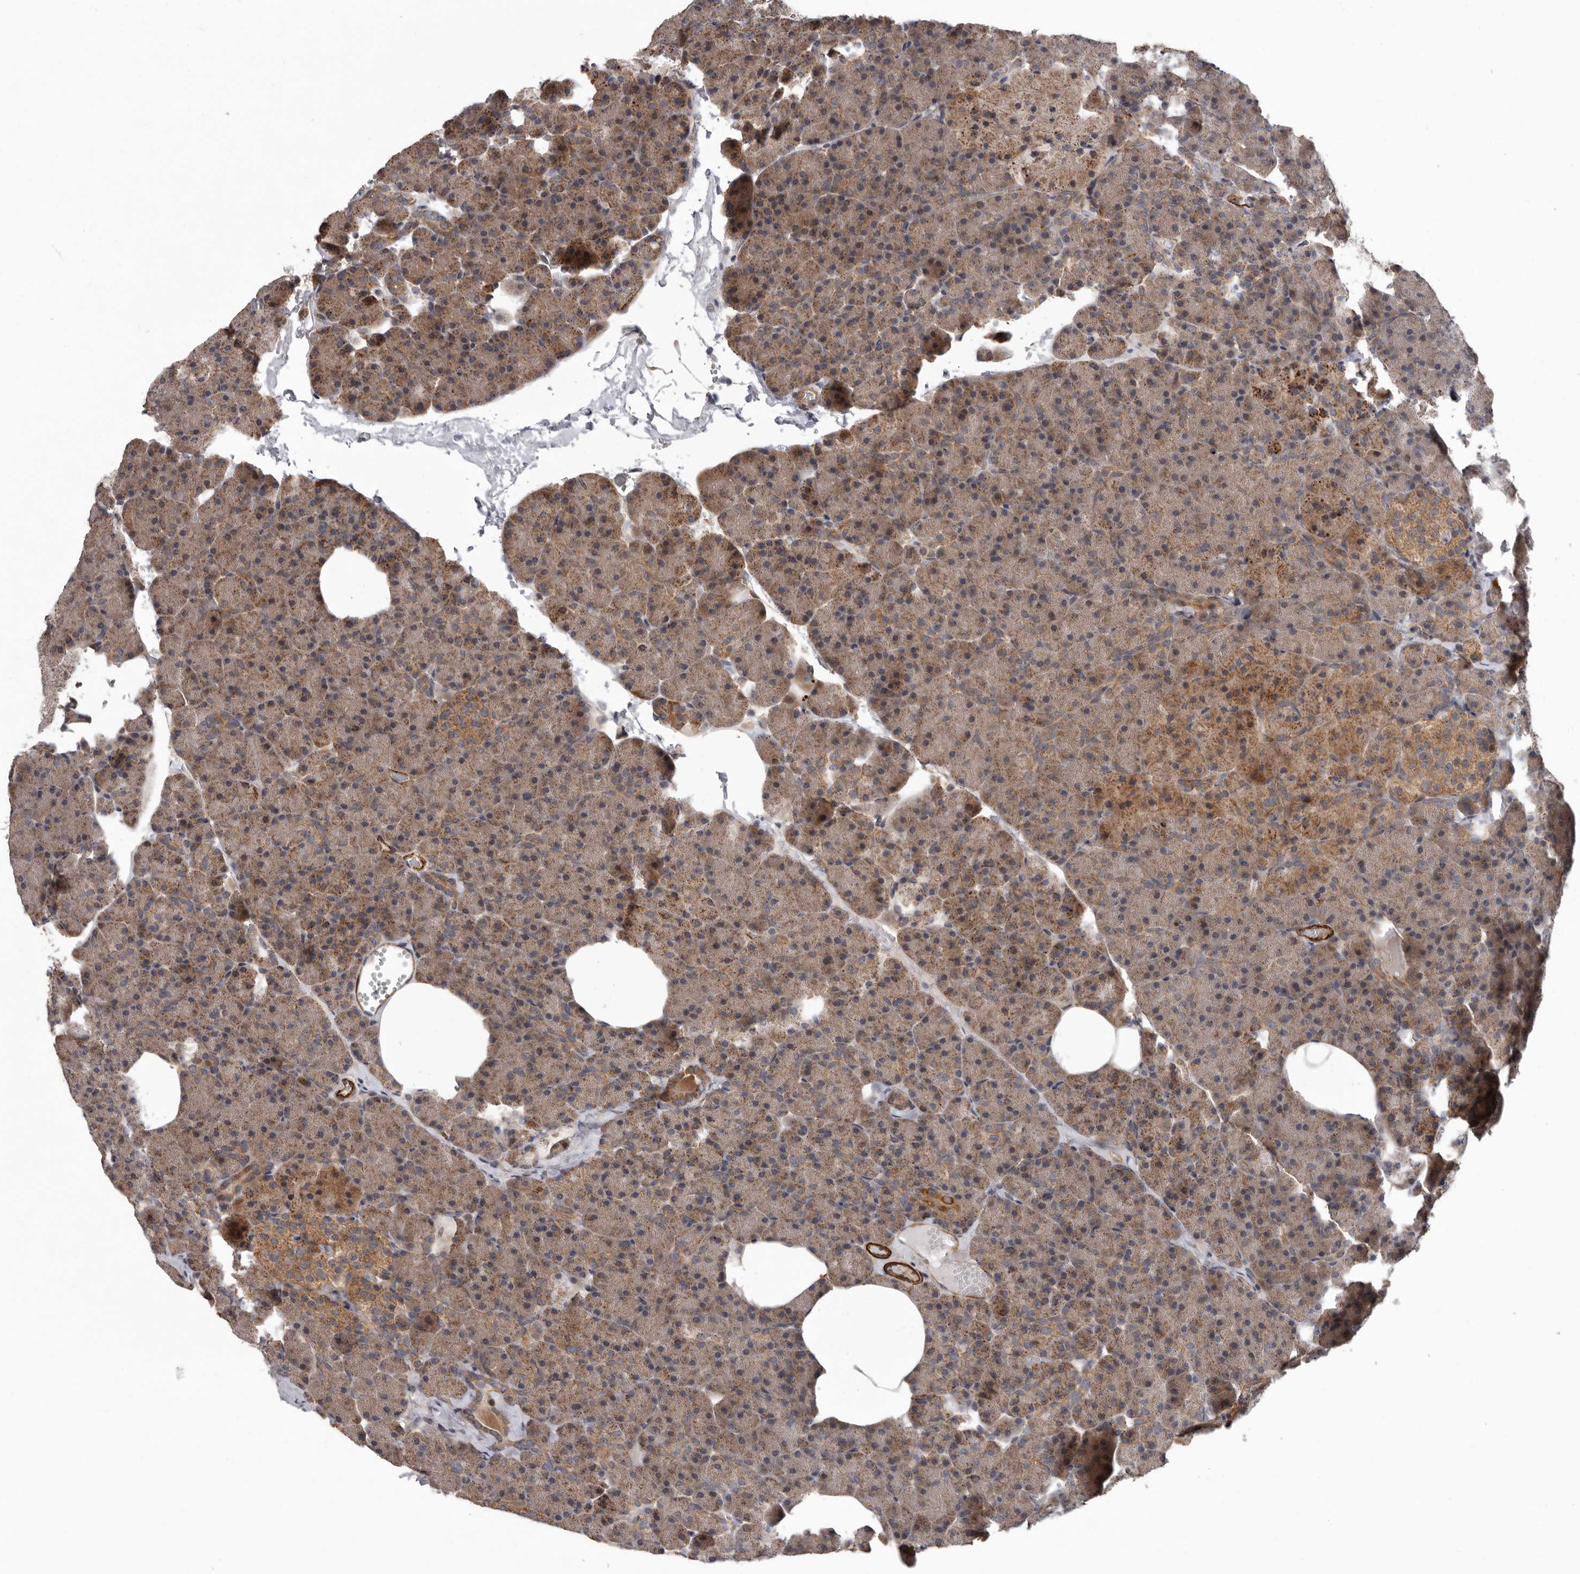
{"staining": {"intensity": "moderate", "quantity": ">75%", "location": "cytoplasmic/membranous"}, "tissue": "pancreas", "cell_type": "Exocrine glandular cells", "image_type": "normal", "snomed": [{"axis": "morphology", "description": "Normal tissue, NOS"}, {"axis": "morphology", "description": "Carcinoid, malignant, NOS"}, {"axis": "topography", "description": "Pancreas"}], "caption": "This is a histology image of immunohistochemistry (IHC) staining of benign pancreas, which shows moderate positivity in the cytoplasmic/membranous of exocrine glandular cells.", "gene": "FGFR4", "patient": {"sex": "female", "age": 35}}